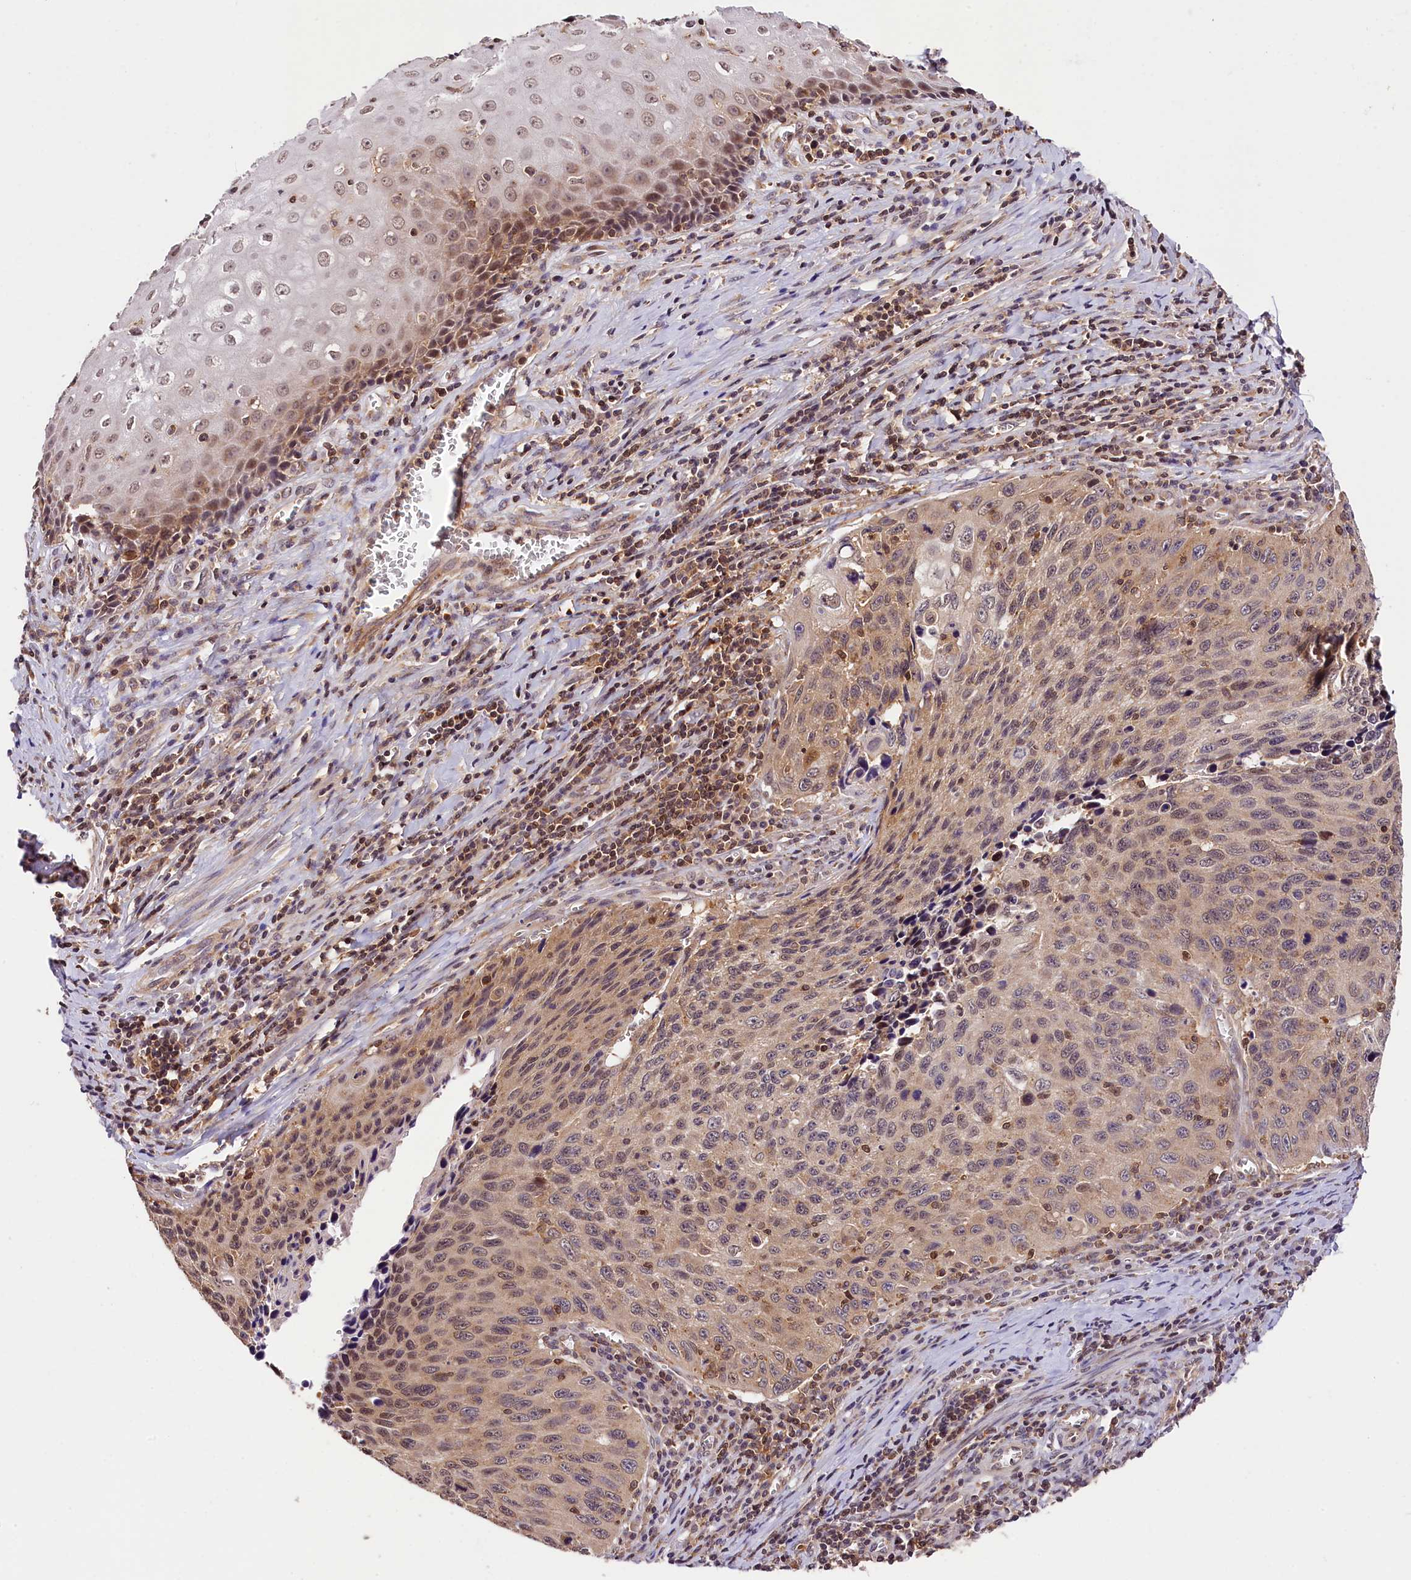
{"staining": {"intensity": "weak", "quantity": "<25%", "location": "cytoplasmic/membranous,nuclear"}, "tissue": "cervical cancer", "cell_type": "Tumor cells", "image_type": "cancer", "snomed": [{"axis": "morphology", "description": "Squamous cell carcinoma, NOS"}, {"axis": "topography", "description": "Cervix"}], "caption": "Cervical cancer was stained to show a protein in brown. There is no significant positivity in tumor cells. (DAB immunohistochemistry with hematoxylin counter stain).", "gene": "CHORDC1", "patient": {"sex": "female", "age": 53}}